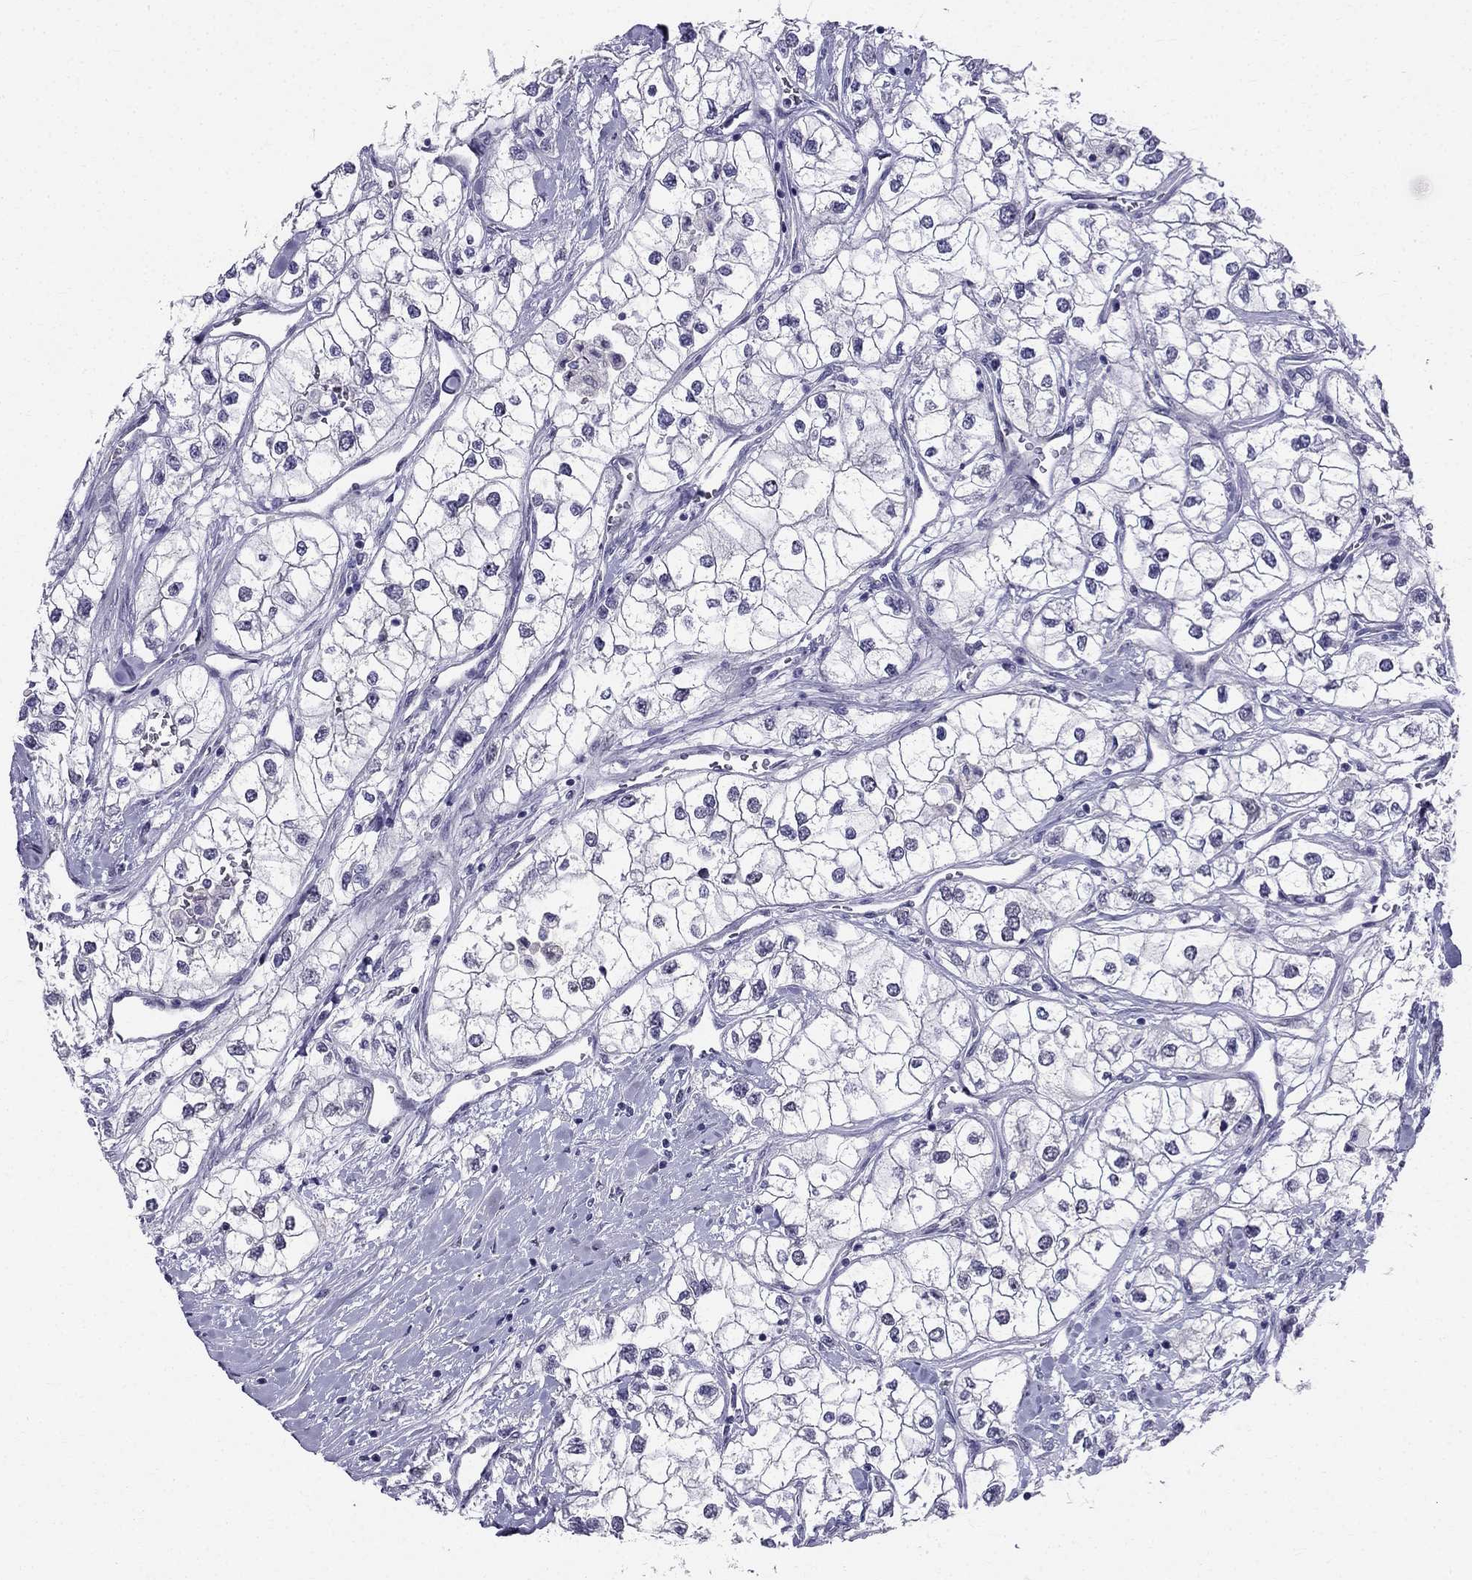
{"staining": {"intensity": "negative", "quantity": "none", "location": "none"}, "tissue": "renal cancer", "cell_type": "Tumor cells", "image_type": "cancer", "snomed": [{"axis": "morphology", "description": "Adenocarcinoma, NOS"}, {"axis": "topography", "description": "Kidney"}], "caption": "A histopathology image of human renal cancer is negative for staining in tumor cells.", "gene": "BAG5", "patient": {"sex": "male", "age": 59}}